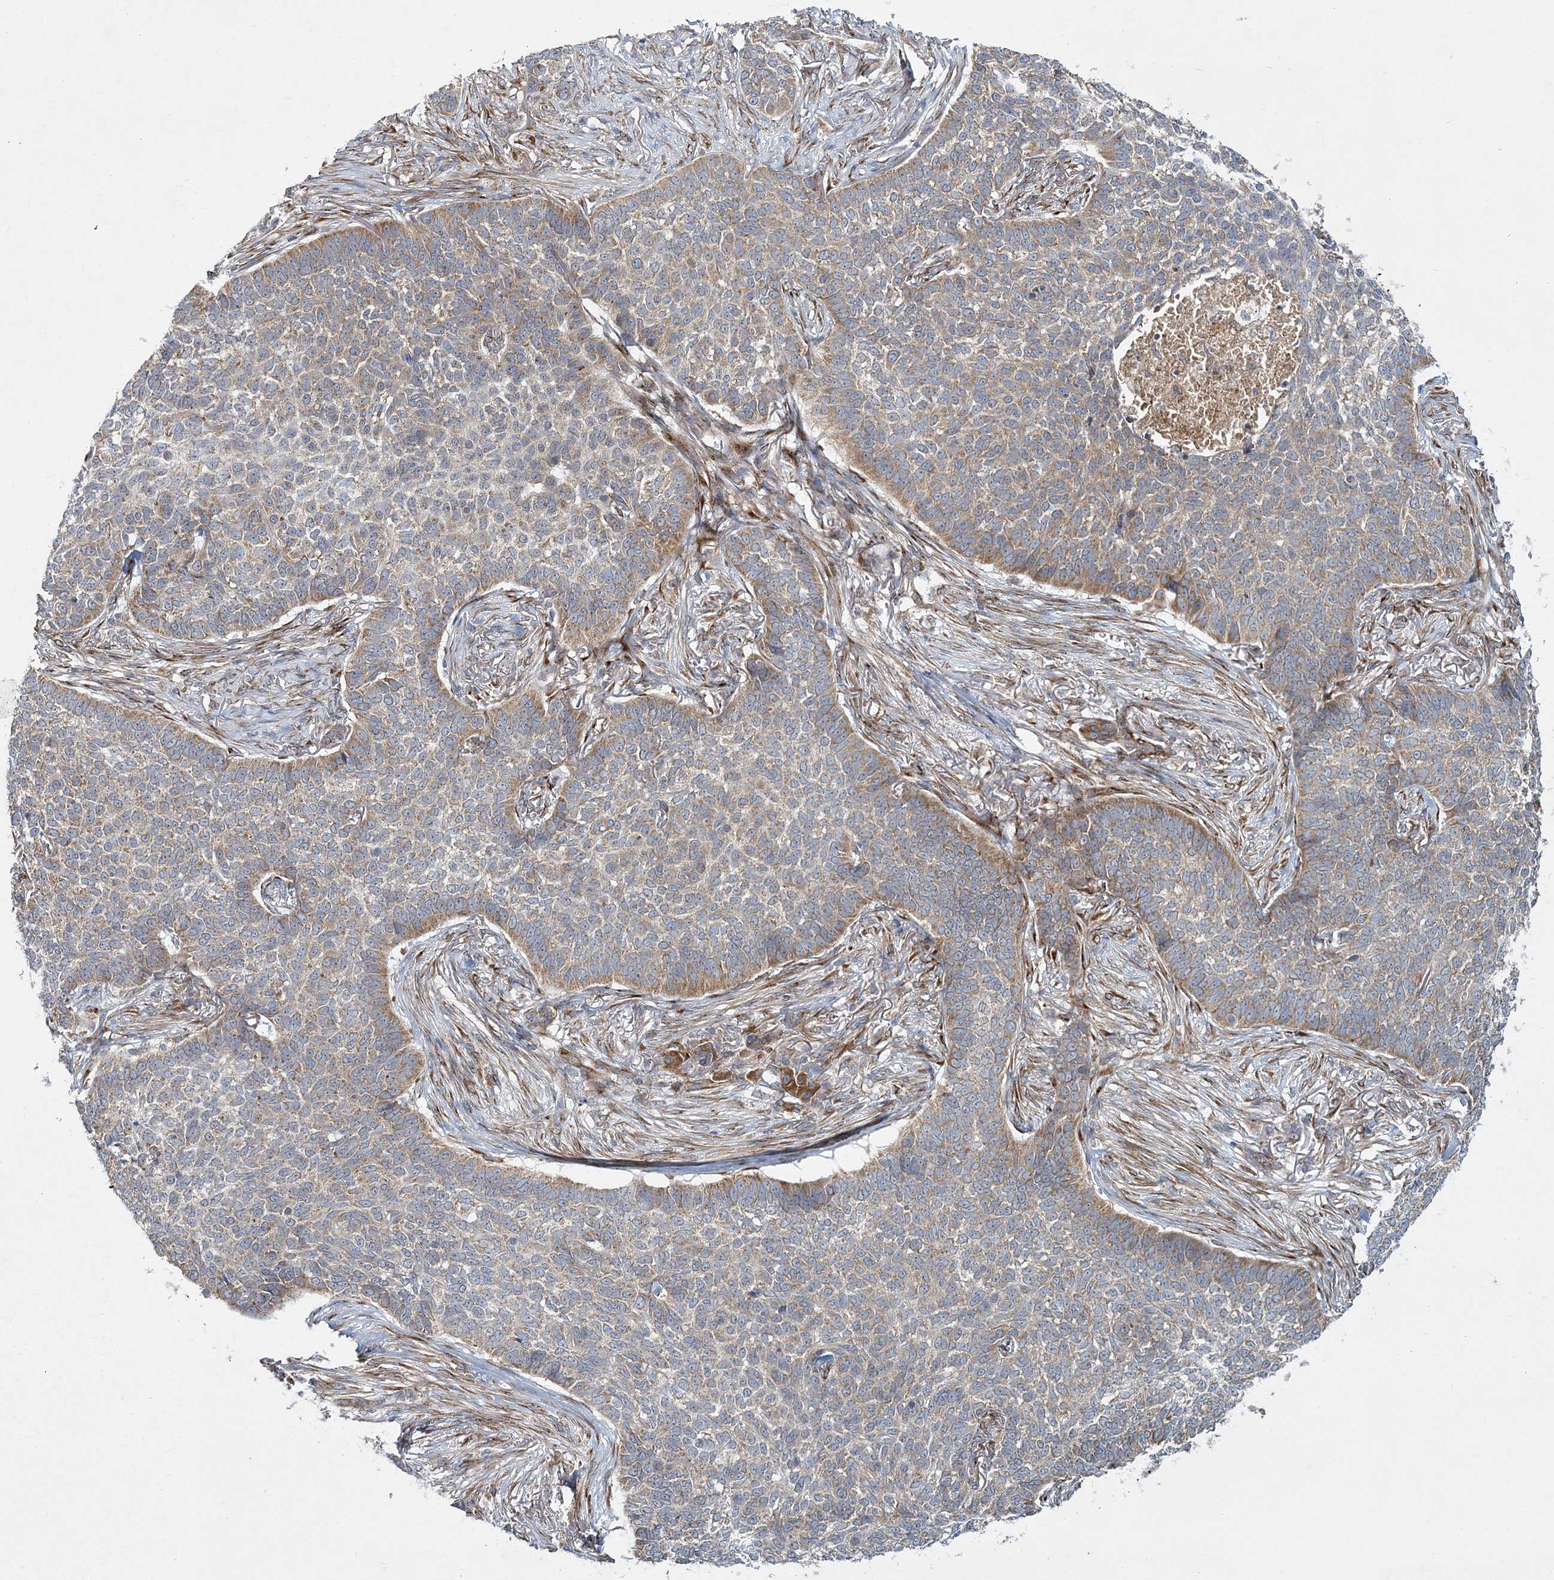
{"staining": {"intensity": "weak", "quantity": "25%-75%", "location": "cytoplasmic/membranous"}, "tissue": "skin cancer", "cell_type": "Tumor cells", "image_type": "cancer", "snomed": [{"axis": "morphology", "description": "Basal cell carcinoma"}, {"axis": "topography", "description": "Skin"}], "caption": "Brown immunohistochemical staining in basal cell carcinoma (skin) demonstrates weak cytoplasmic/membranous staining in about 25%-75% of tumor cells.", "gene": "NBAS", "patient": {"sex": "male", "age": 85}}